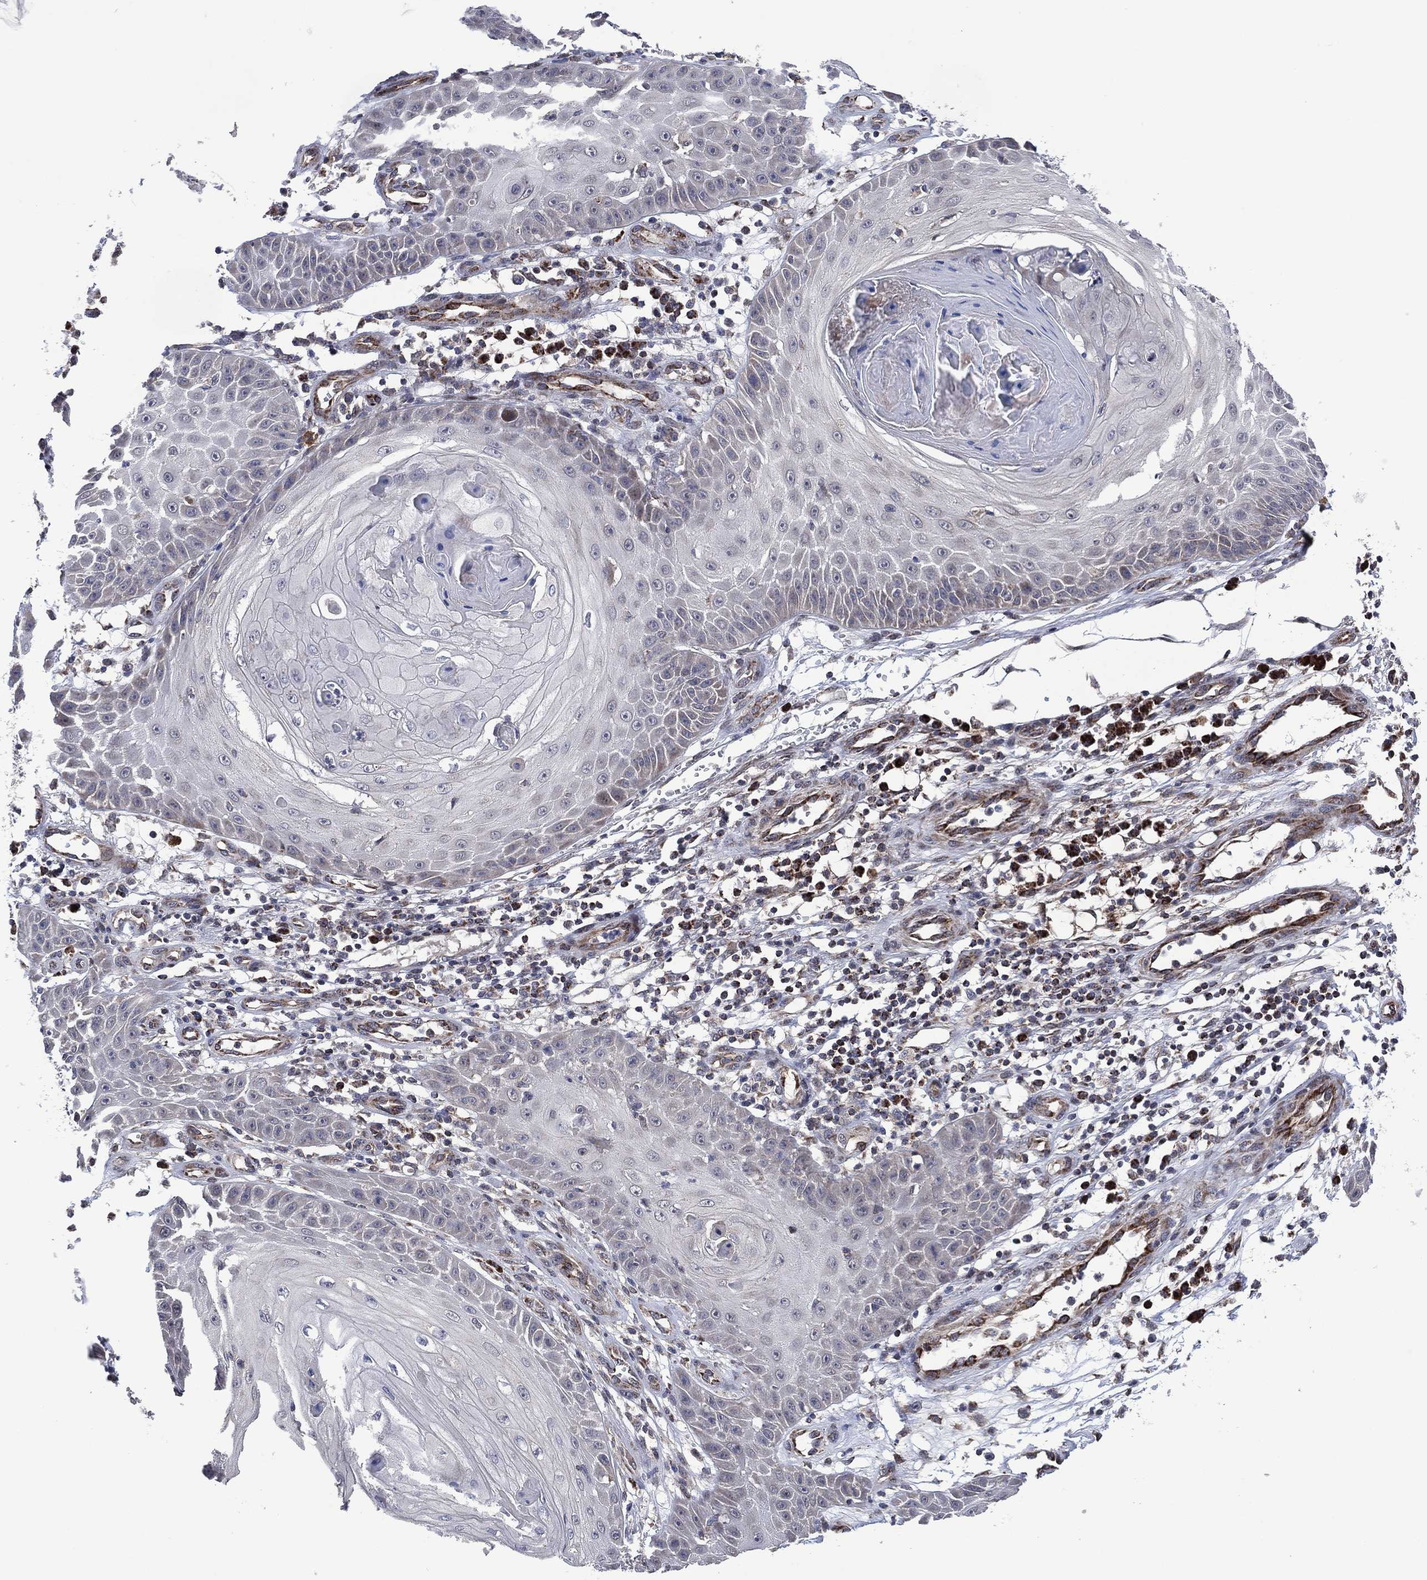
{"staining": {"intensity": "negative", "quantity": "none", "location": "none"}, "tissue": "skin cancer", "cell_type": "Tumor cells", "image_type": "cancer", "snomed": [{"axis": "morphology", "description": "Squamous cell carcinoma, NOS"}, {"axis": "topography", "description": "Skin"}], "caption": "Tumor cells show no significant staining in skin cancer.", "gene": "HTD2", "patient": {"sex": "male", "age": 70}}